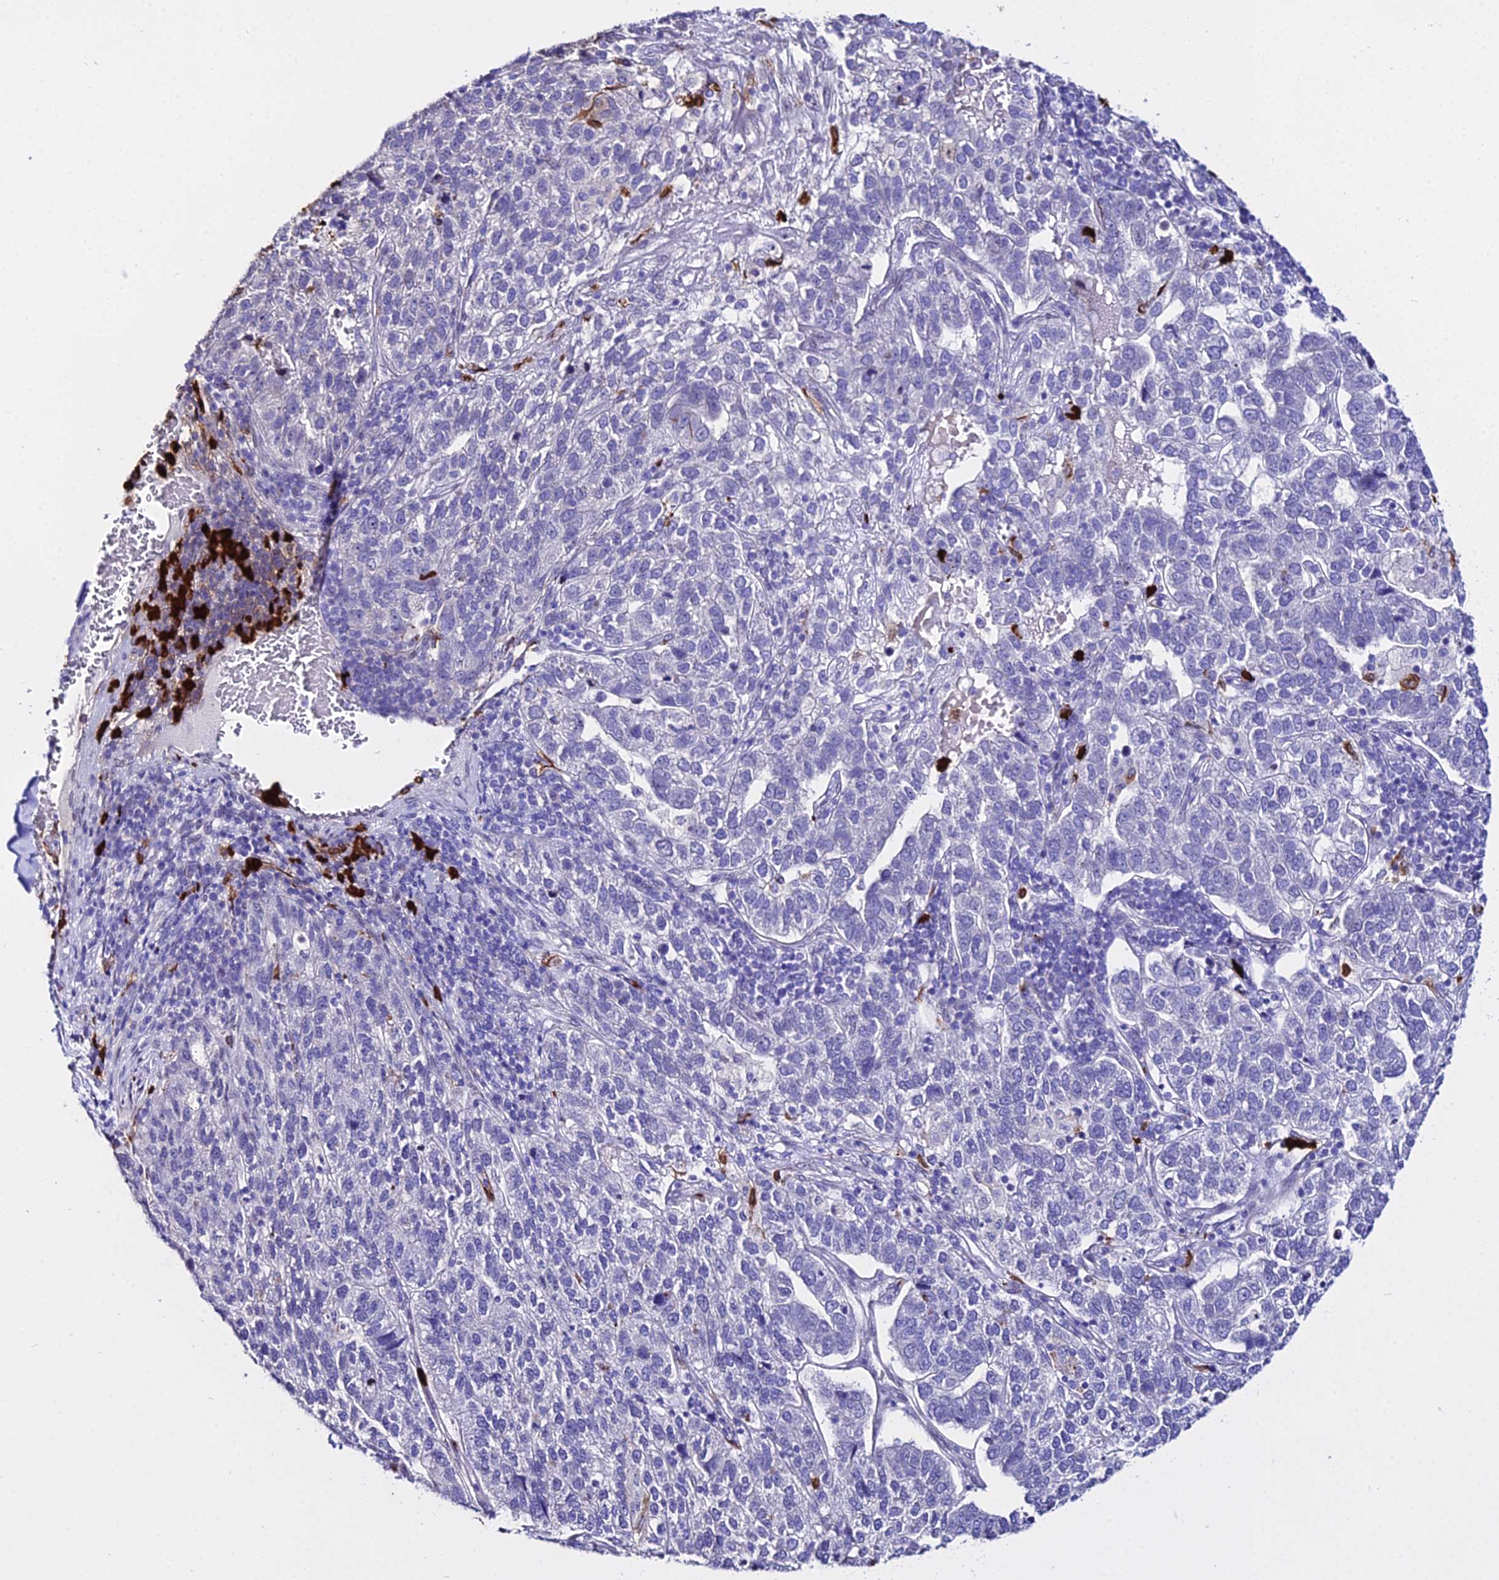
{"staining": {"intensity": "negative", "quantity": "none", "location": "none"}, "tissue": "pancreatic cancer", "cell_type": "Tumor cells", "image_type": "cancer", "snomed": [{"axis": "morphology", "description": "Adenocarcinoma, NOS"}, {"axis": "topography", "description": "Pancreas"}], "caption": "A photomicrograph of pancreatic adenocarcinoma stained for a protein reveals no brown staining in tumor cells.", "gene": "MCM10", "patient": {"sex": "female", "age": 61}}